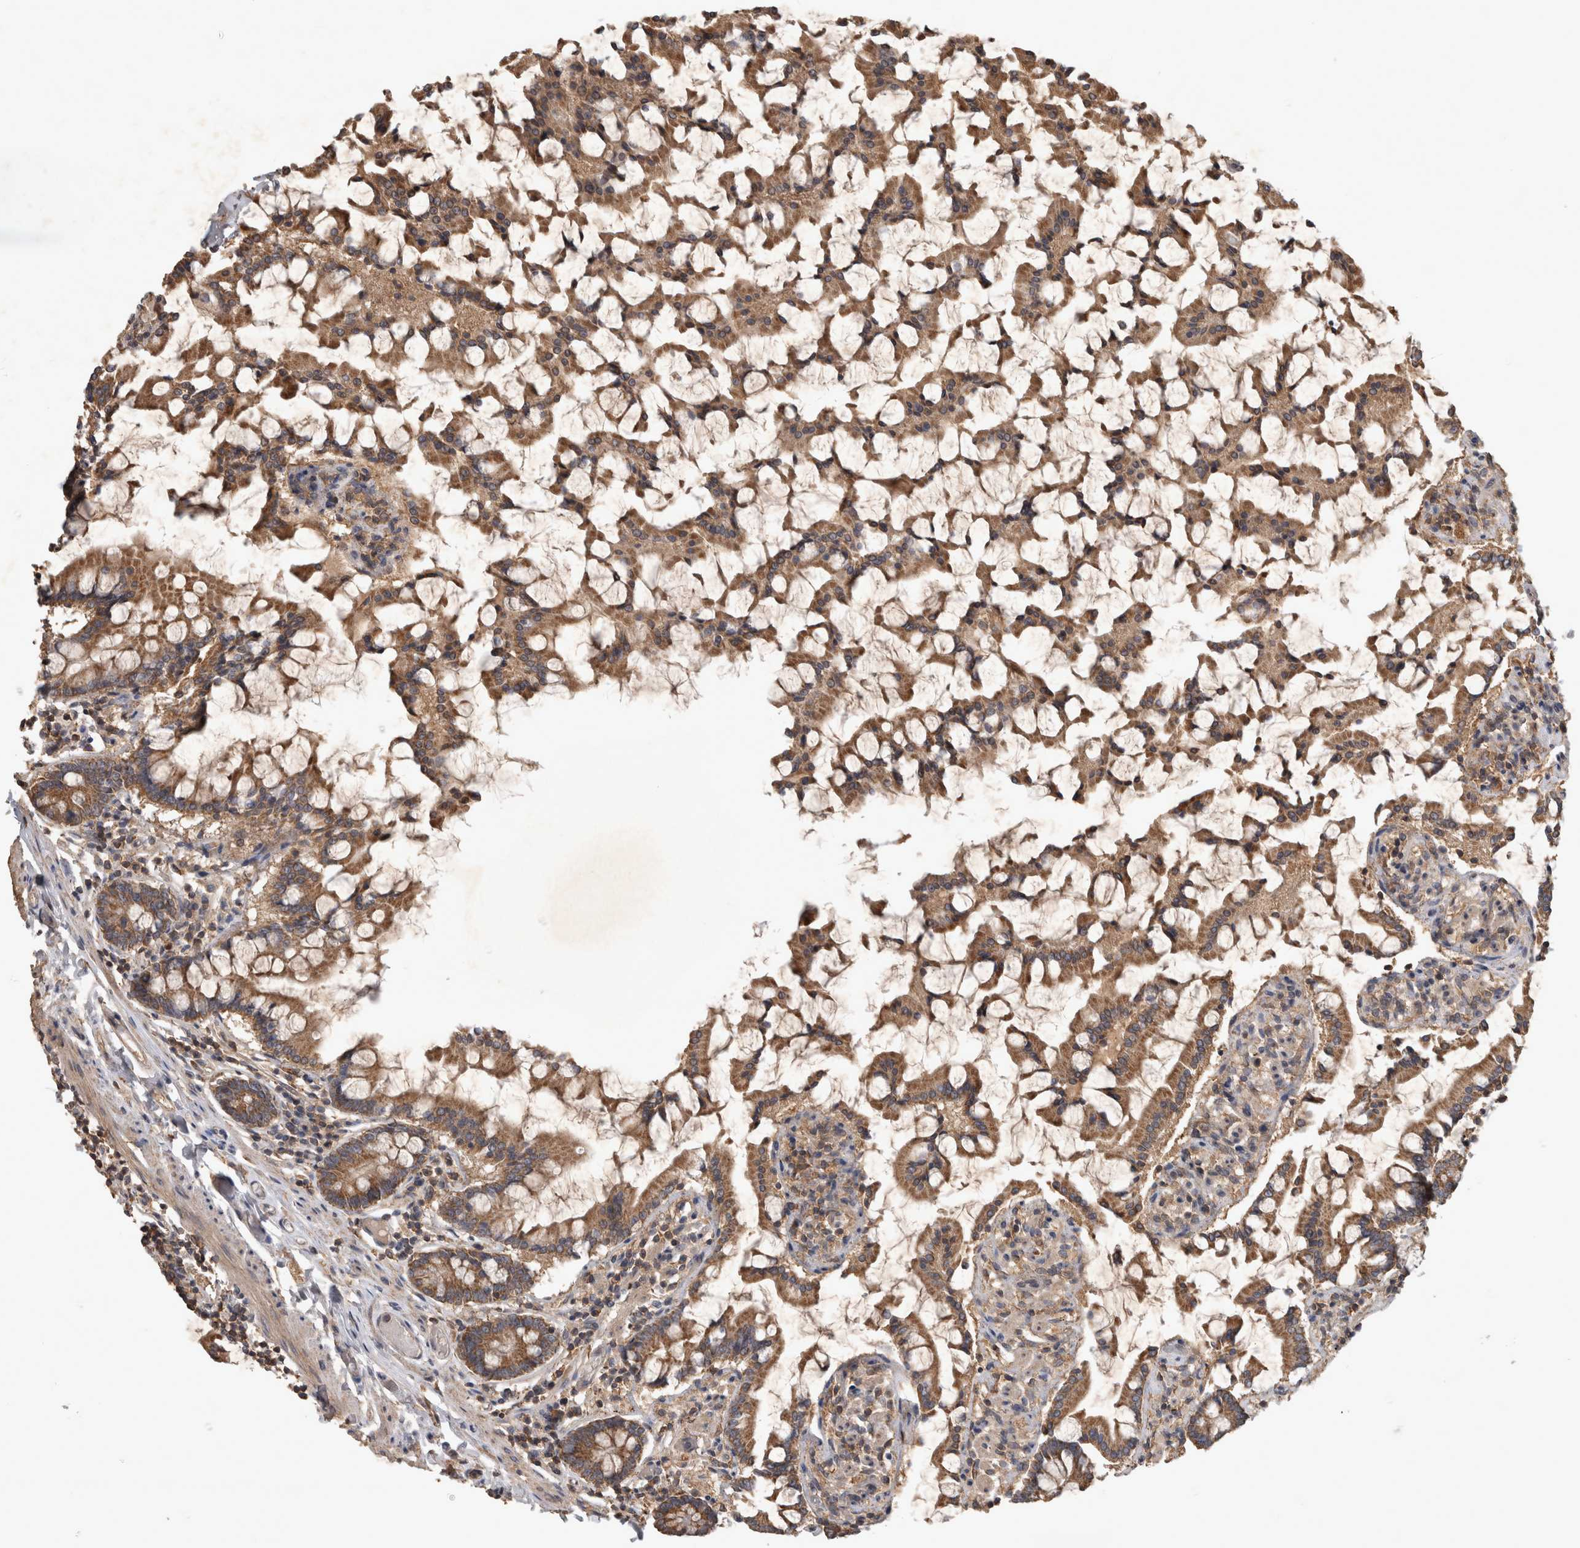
{"staining": {"intensity": "moderate", "quantity": ">75%", "location": "cytoplasmic/membranous"}, "tissue": "small intestine", "cell_type": "Glandular cells", "image_type": "normal", "snomed": [{"axis": "morphology", "description": "Normal tissue, NOS"}, {"axis": "topography", "description": "Small intestine"}], "caption": "Immunohistochemistry (IHC) of normal human small intestine shows medium levels of moderate cytoplasmic/membranous positivity in approximately >75% of glandular cells.", "gene": "TRMT61B", "patient": {"sex": "male", "age": 41}}